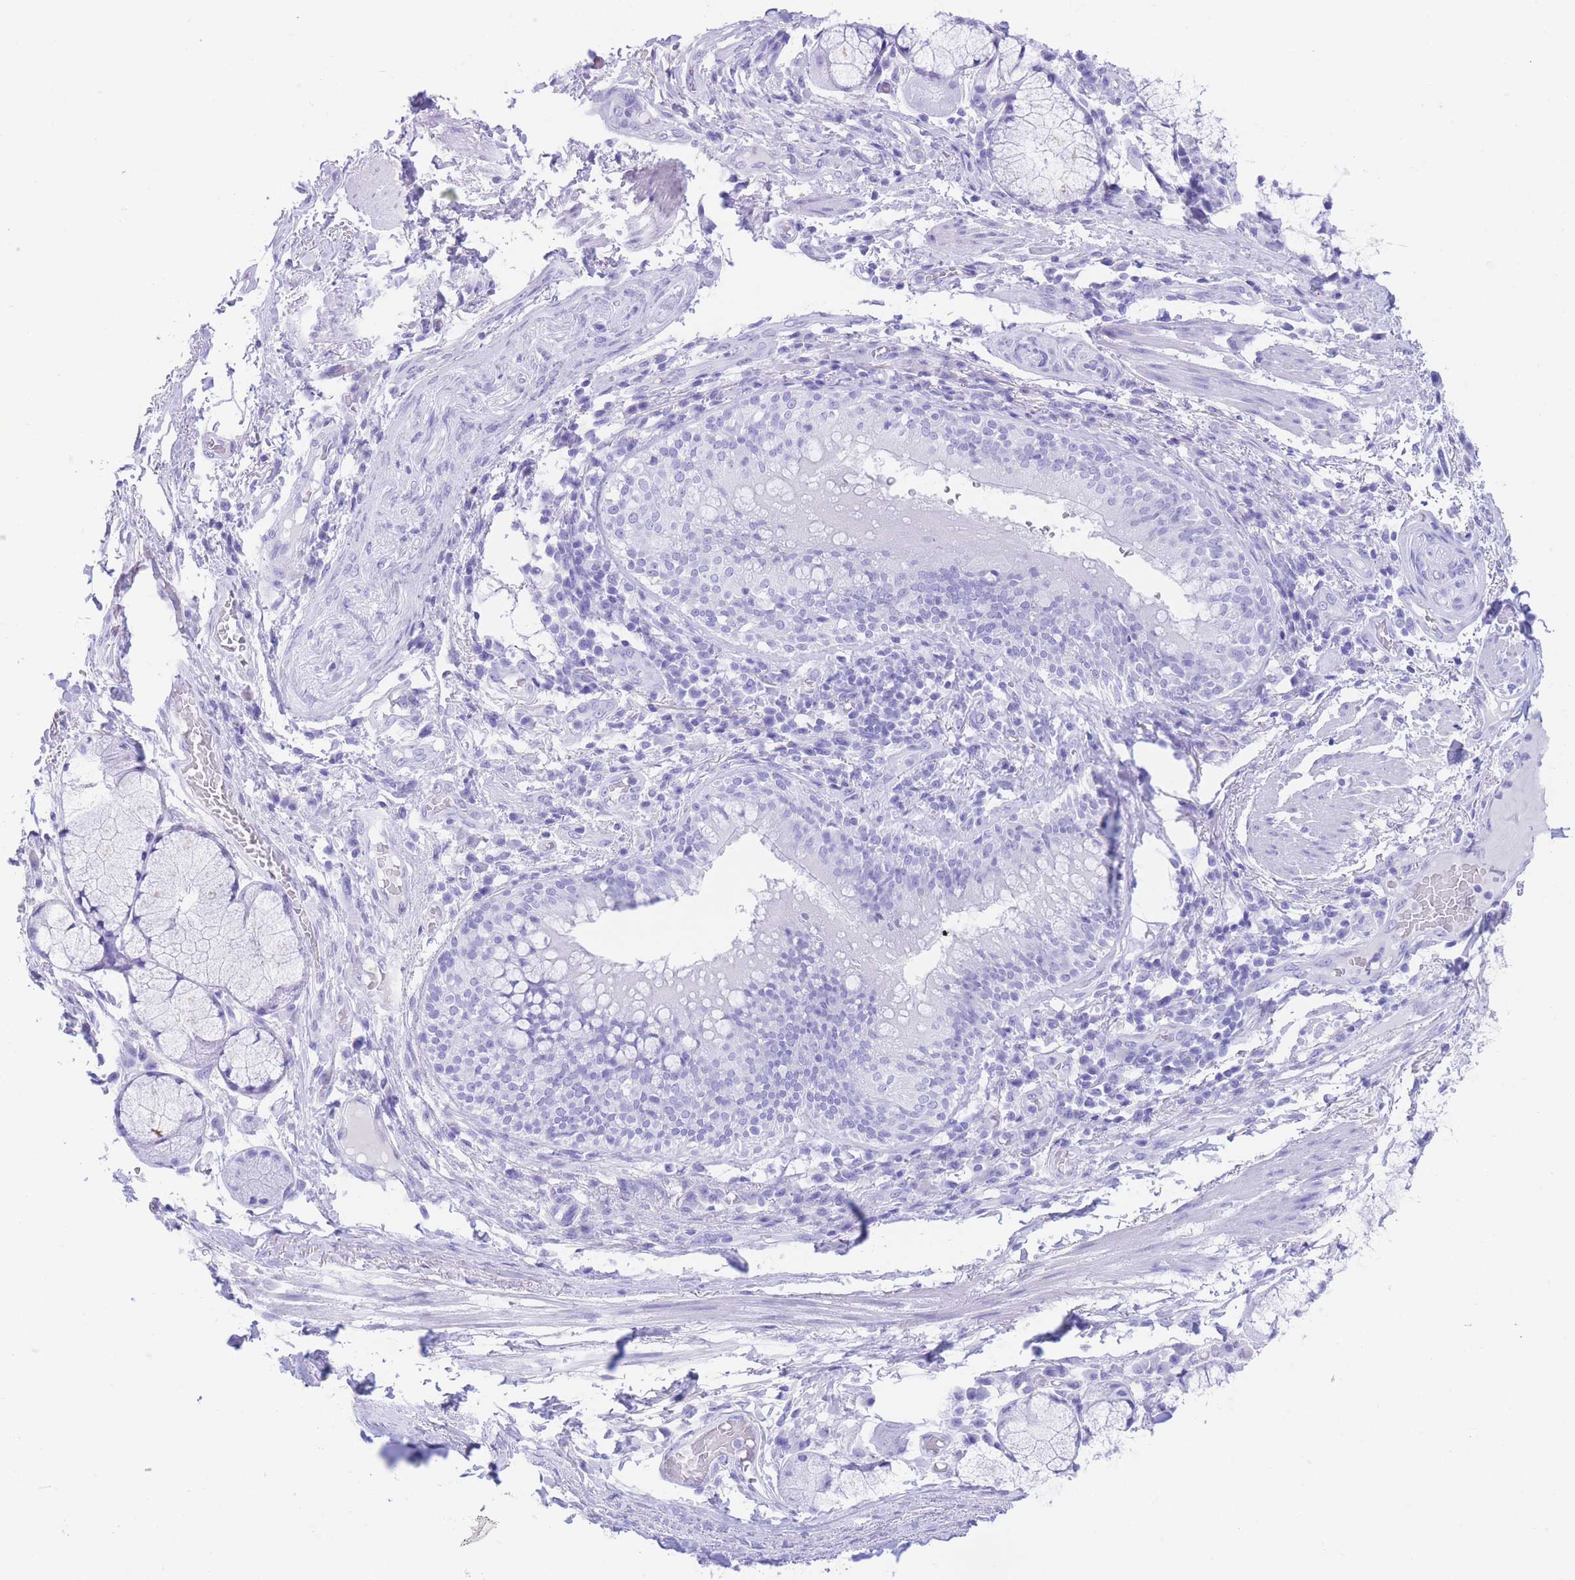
{"staining": {"intensity": "negative", "quantity": "none", "location": "none"}, "tissue": "adipose tissue", "cell_type": "Adipocytes", "image_type": "normal", "snomed": [{"axis": "morphology", "description": "Normal tissue, NOS"}, {"axis": "topography", "description": "Cartilage tissue"}, {"axis": "topography", "description": "Bronchus"}], "caption": "There is no significant expression in adipocytes of adipose tissue. (Stains: DAB IHC with hematoxylin counter stain, Microscopy: brightfield microscopy at high magnification).", "gene": "SLCO1B1", "patient": {"sex": "male", "age": 56}}